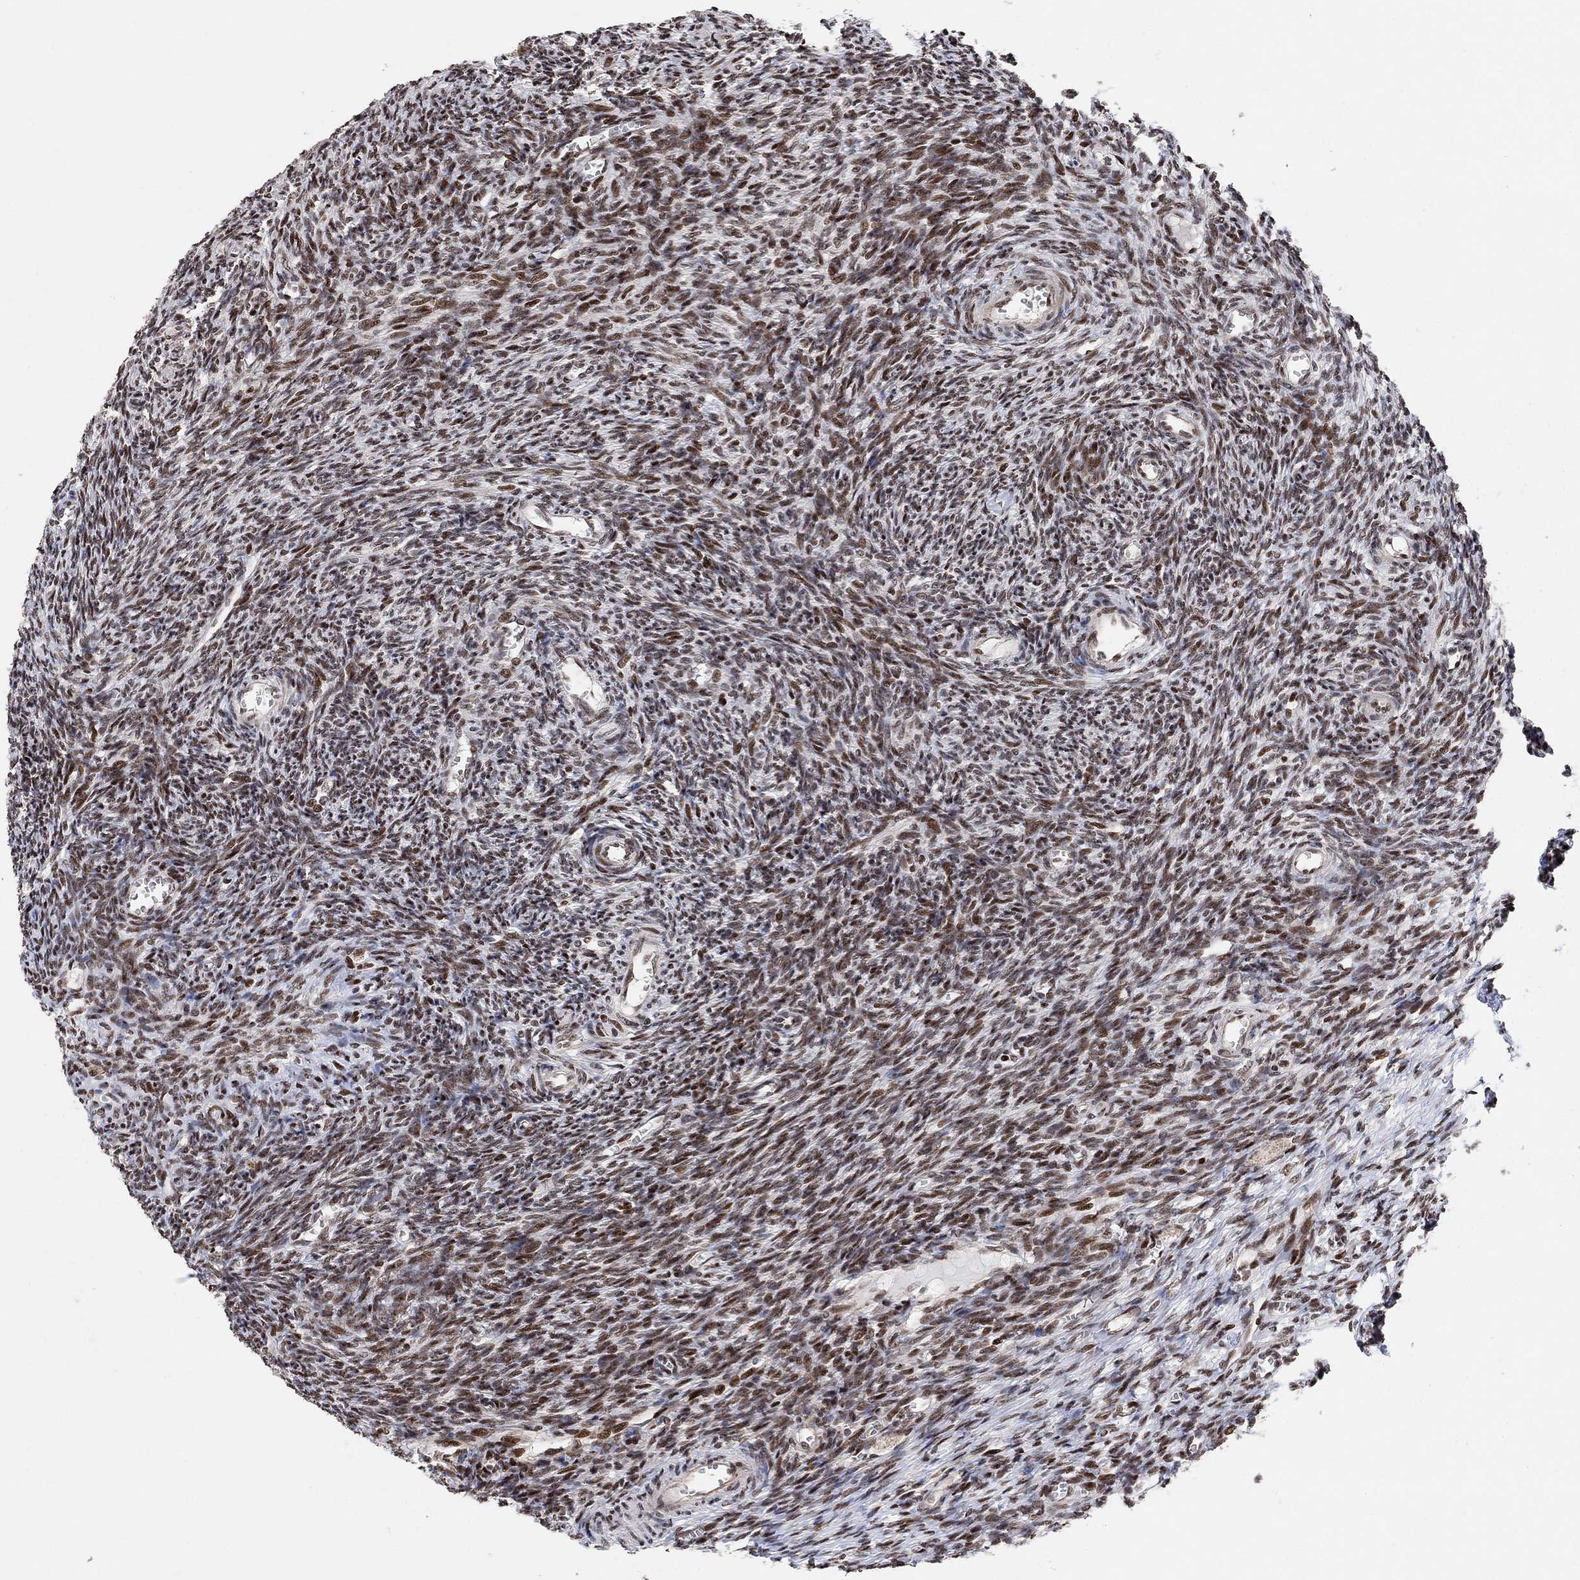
{"staining": {"intensity": "moderate", "quantity": ">75%", "location": "nuclear"}, "tissue": "ovary", "cell_type": "Ovarian stroma cells", "image_type": "normal", "snomed": [{"axis": "morphology", "description": "Normal tissue, NOS"}, {"axis": "topography", "description": "Ovary"}], "caption": "Immunohistochemical staining of benign ovary demonstrates moderate nuclear protein positivity in approximately >75% of ovarian stroma cells.", "gene": "E4F1", "patient": {"sex": "female", "age": 27}}